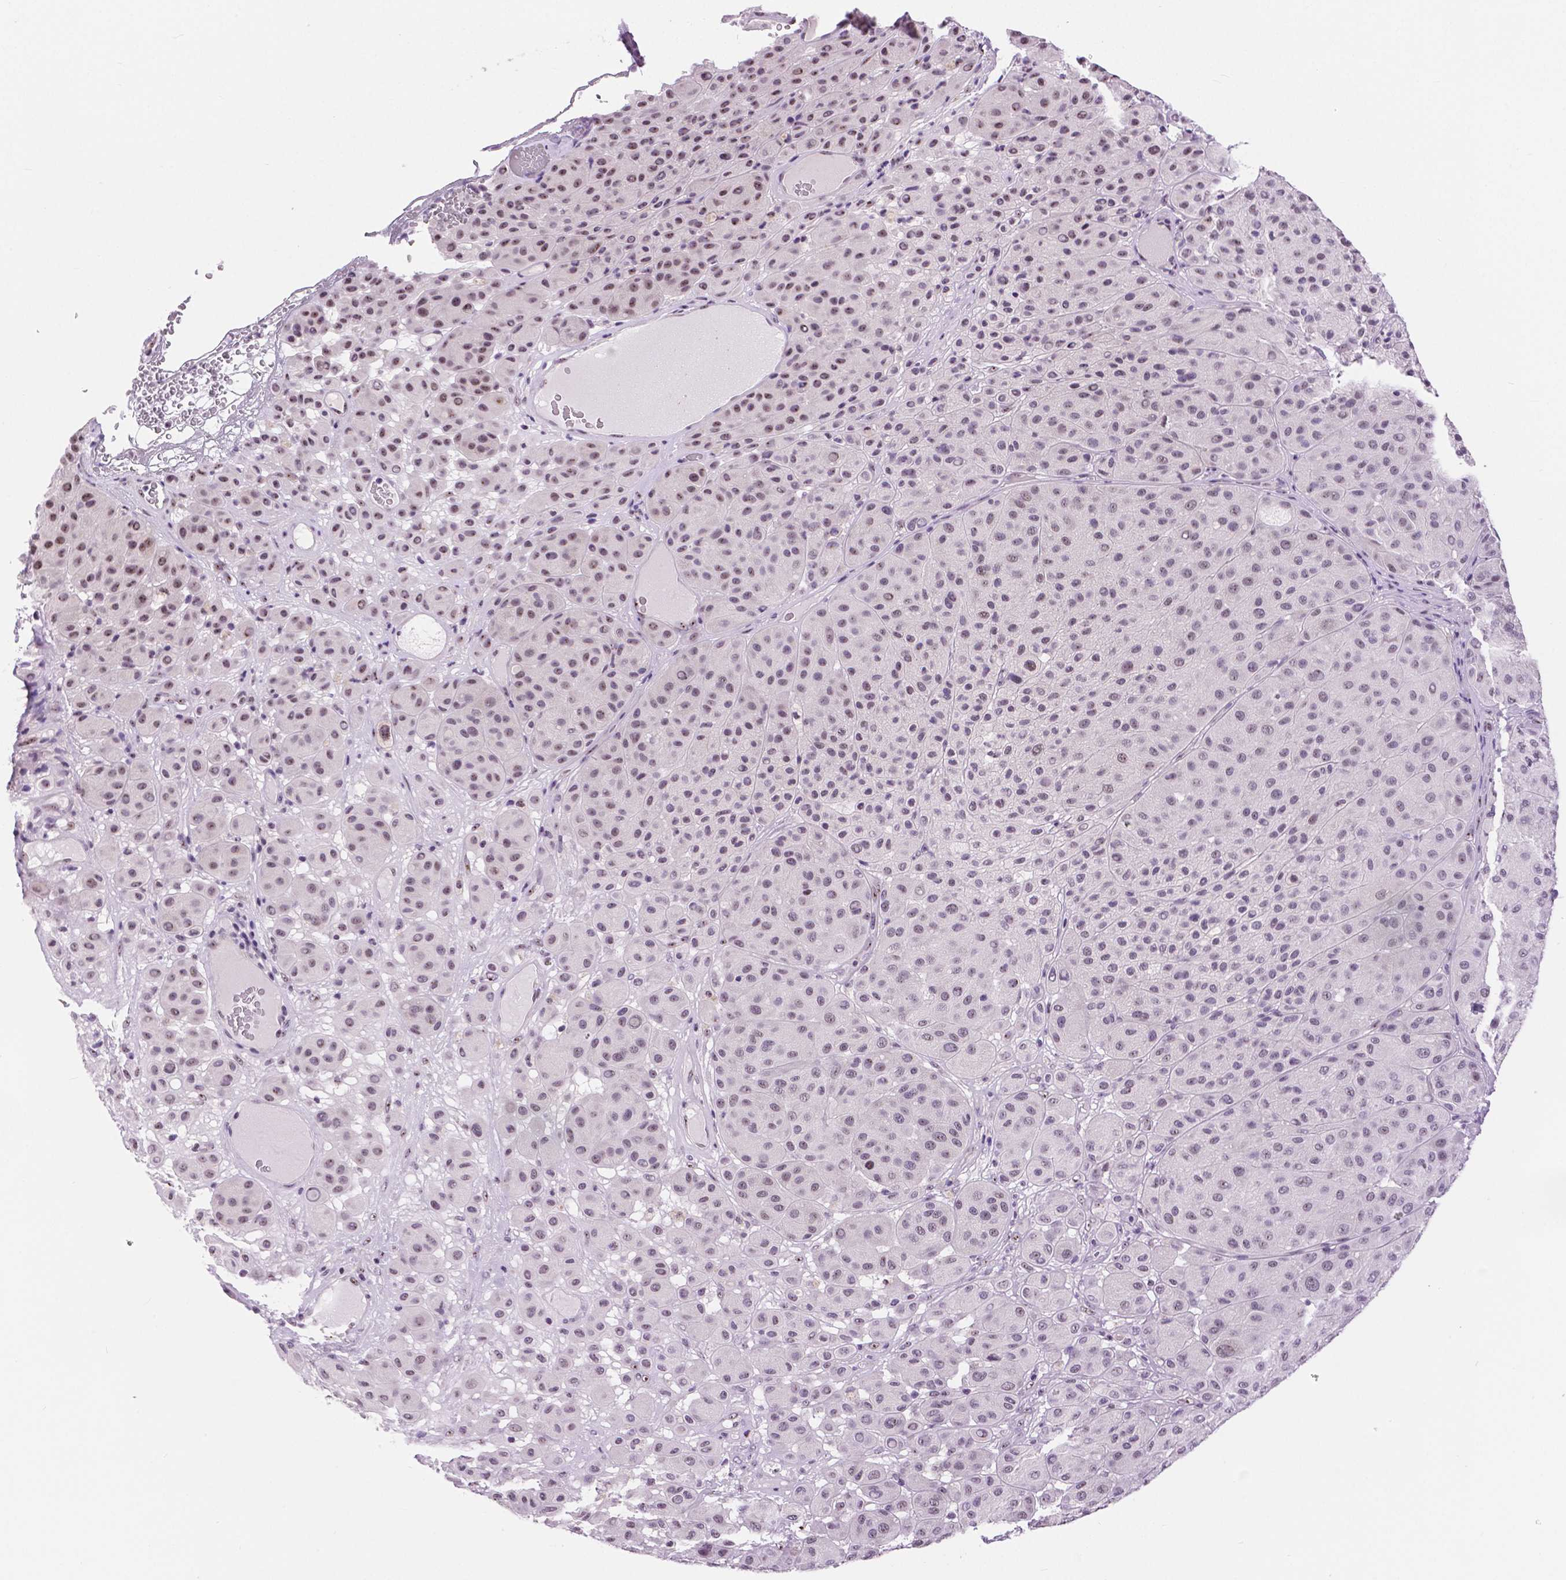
{"staining": {"intensity": "weak", "quantity": "<25%", "location": "nuclear"}, "tissue": "melanoma", "cell_type": "Tumor cells", "image_type": "cancer", "snomed": [{"axis": "morphology", "description": "Malignant melanoma, Metastatic site"}, {"axis": "topography", "description": "Smooth muscle"}], "caption": "High power microscopy micrograph of an immunohistochemistry histopathology image of melanoma, revealing no significant positivity in tumor cells.", "gene": "NHP2", "patient": {"sex": "male", "age": 41}}